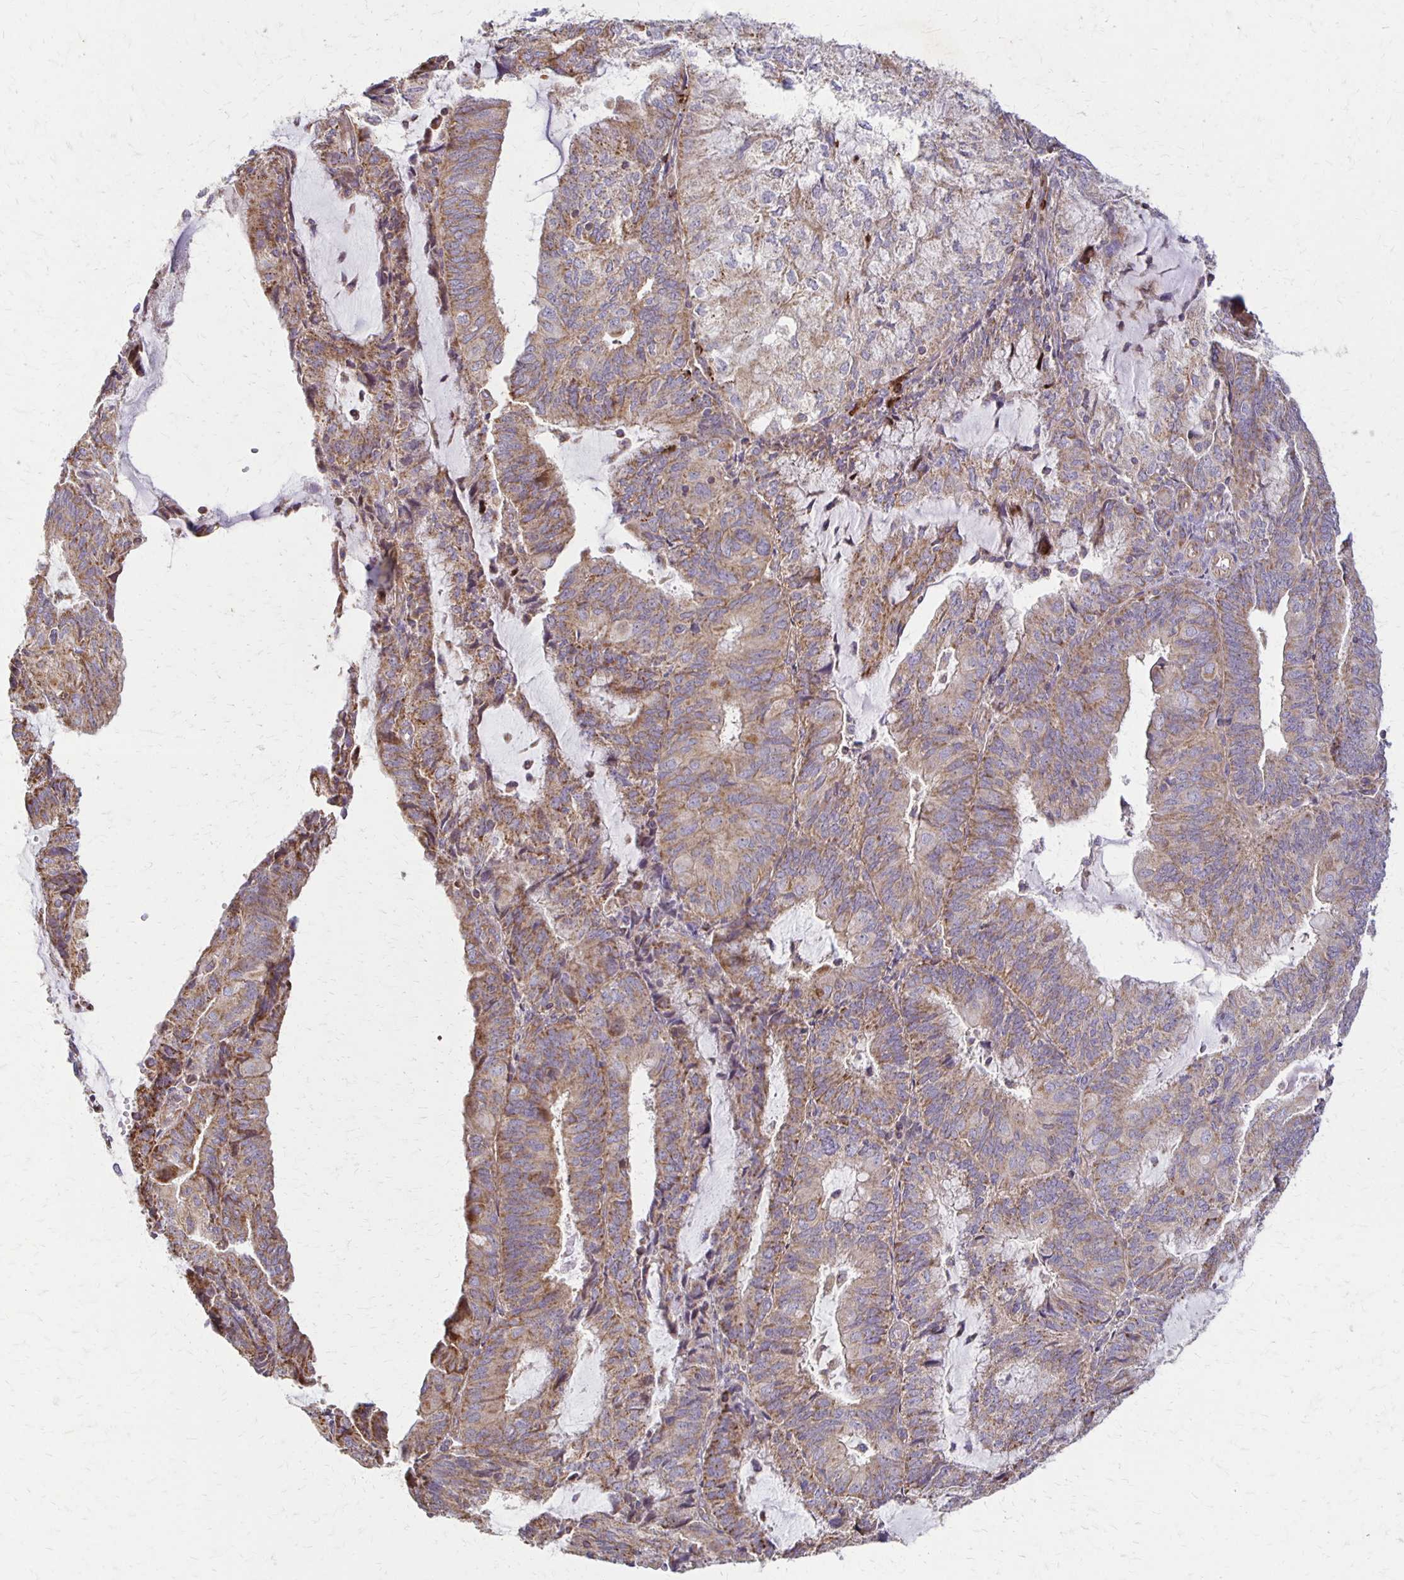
{"staining": {"intensity": "weak", "quantity": "25%-75%", "location": "cytoplasmic/membranous"}, "tissue": "endometrial cancer", "cell_type": "Tumor cells", "image_type": "cancer", "snomed": [{"axis": "morphology", "description": "Adenocarcinoma, NOS"}, {"axis": "topography", "description": "Endometrium"}], "caption": "IHC micrograph of neoplastic tissue: endometrial adenocarcinoma stained using immunohistochemistry exhibits low levels of weak protein expression localized specifically in the cytoplasmic/membranous of tumor cells, appearing as a cytoplasmic/membranous brown color.", "gene": "EIF4EBP2", "patient": {"sex": "female", "age": 81}}